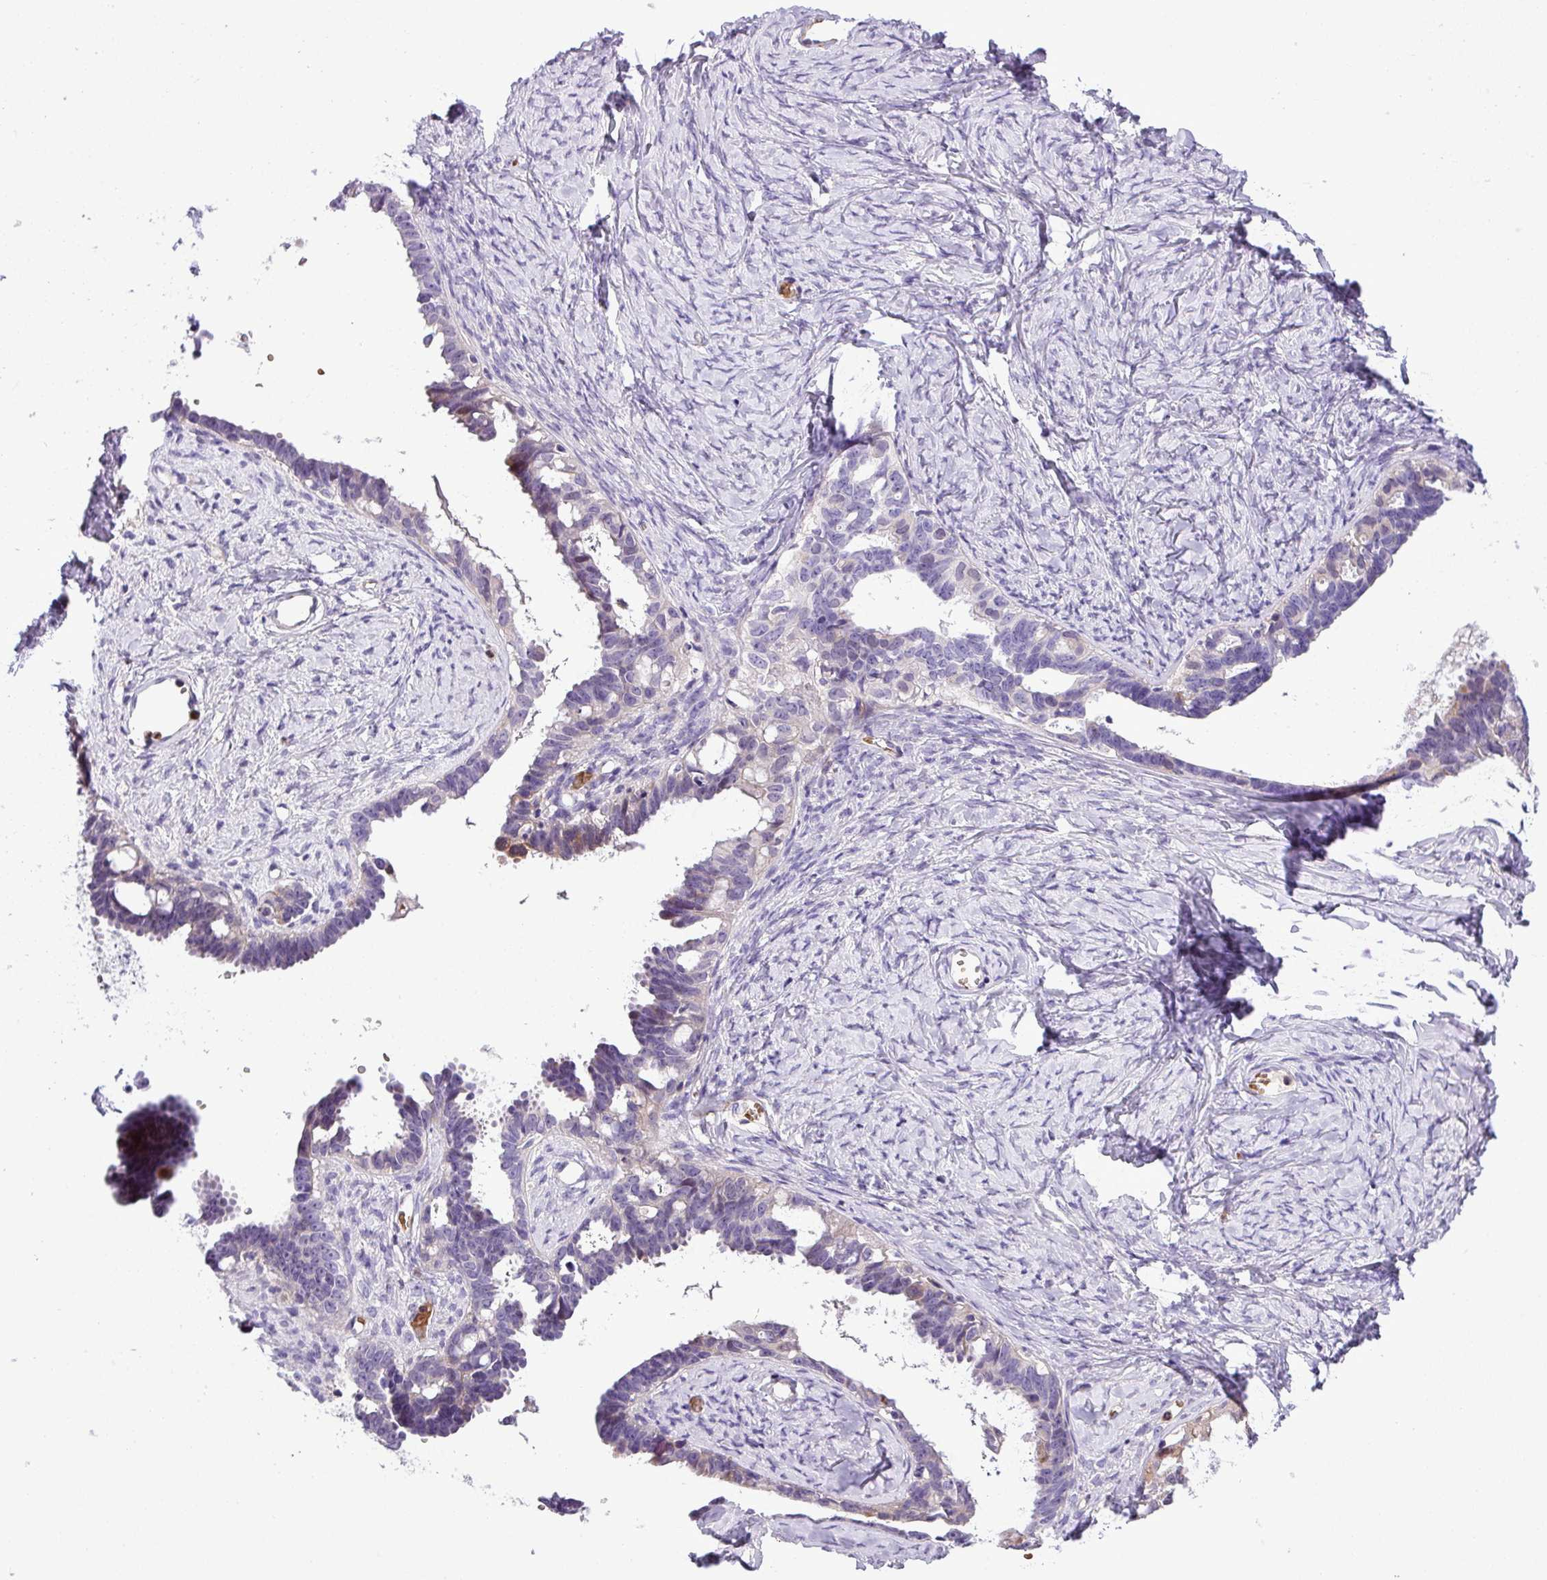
{"staining": {"intensity": "negative", "quantity": "none", "location": "none"}, "tissue": "ovarian cancer", "cell_type": "Tumor cells", "image_type": "cancer", "snomed": [{"axis": "morphology", "description": "Cystadenocarcinoma, serous, NOS"}, {"axis": "topography", "description": "Ovary"}], "caption": "Immunohistochemistry (IHC) image of ovarian cancer stained for a protein (brown), which reveals no expression in tumor cells.", "gene": "NBEAL2", "patient": {"sex": "female", "age": 69}}